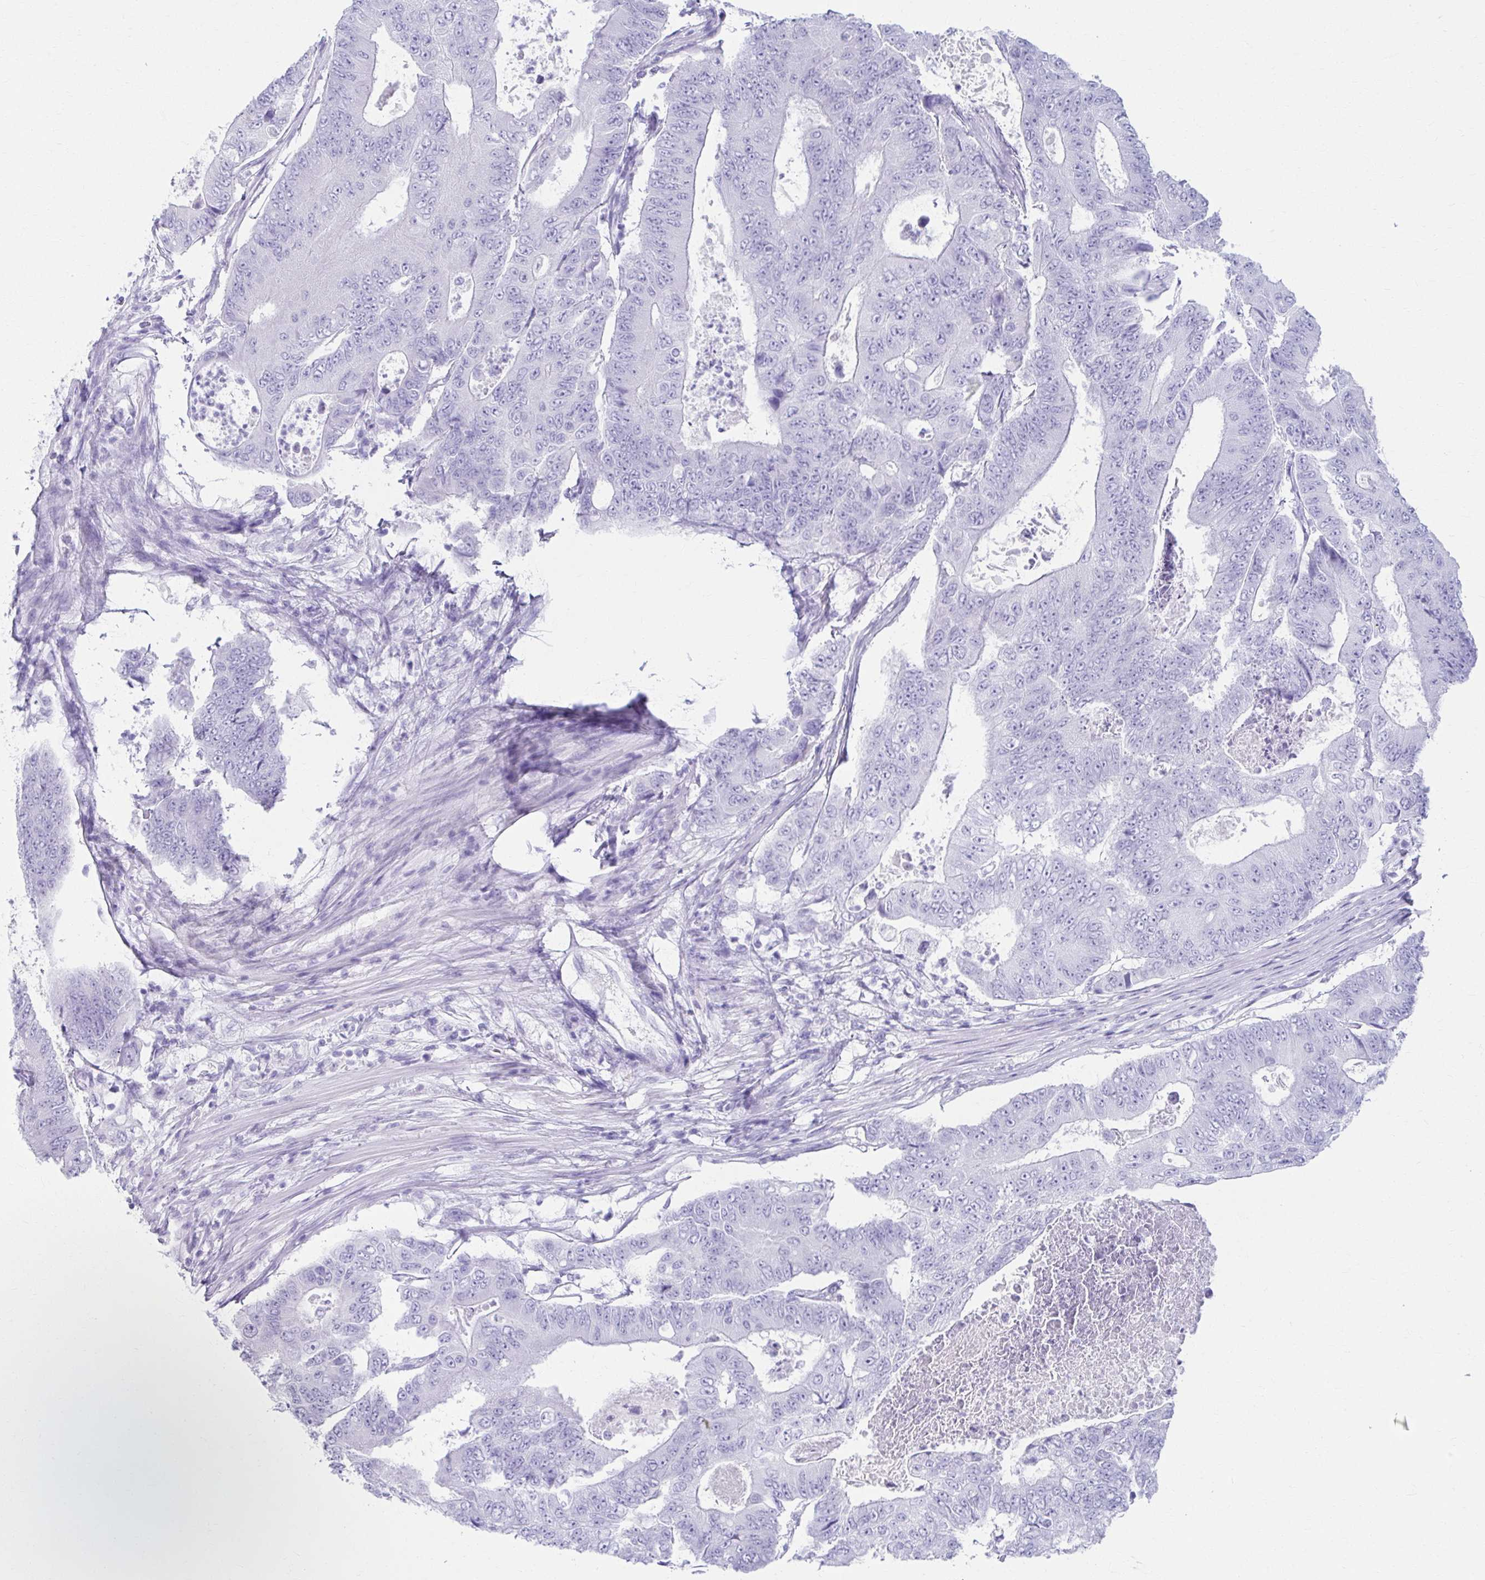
{"staining": {"intensity": "negative", "quantity": "none", "location": "none"}, "tissue": "colorectal cancer", "cell_type": "Tumor cells", "image_type": "cancer", "snomed": [{"axis": "morphology", "description": "Adenocarcinoma, NOS"}, {"axis": "topography", "description": "Colon"}], "caption": "High magnification brightfield microscopy of colorectal cancer stained with DAB (brown) and counterstained with hematoxylin (blue): tumor cells show no significant expression.", "gene": "ATP4B", "patient": {"sex": "female", "age": 48}}